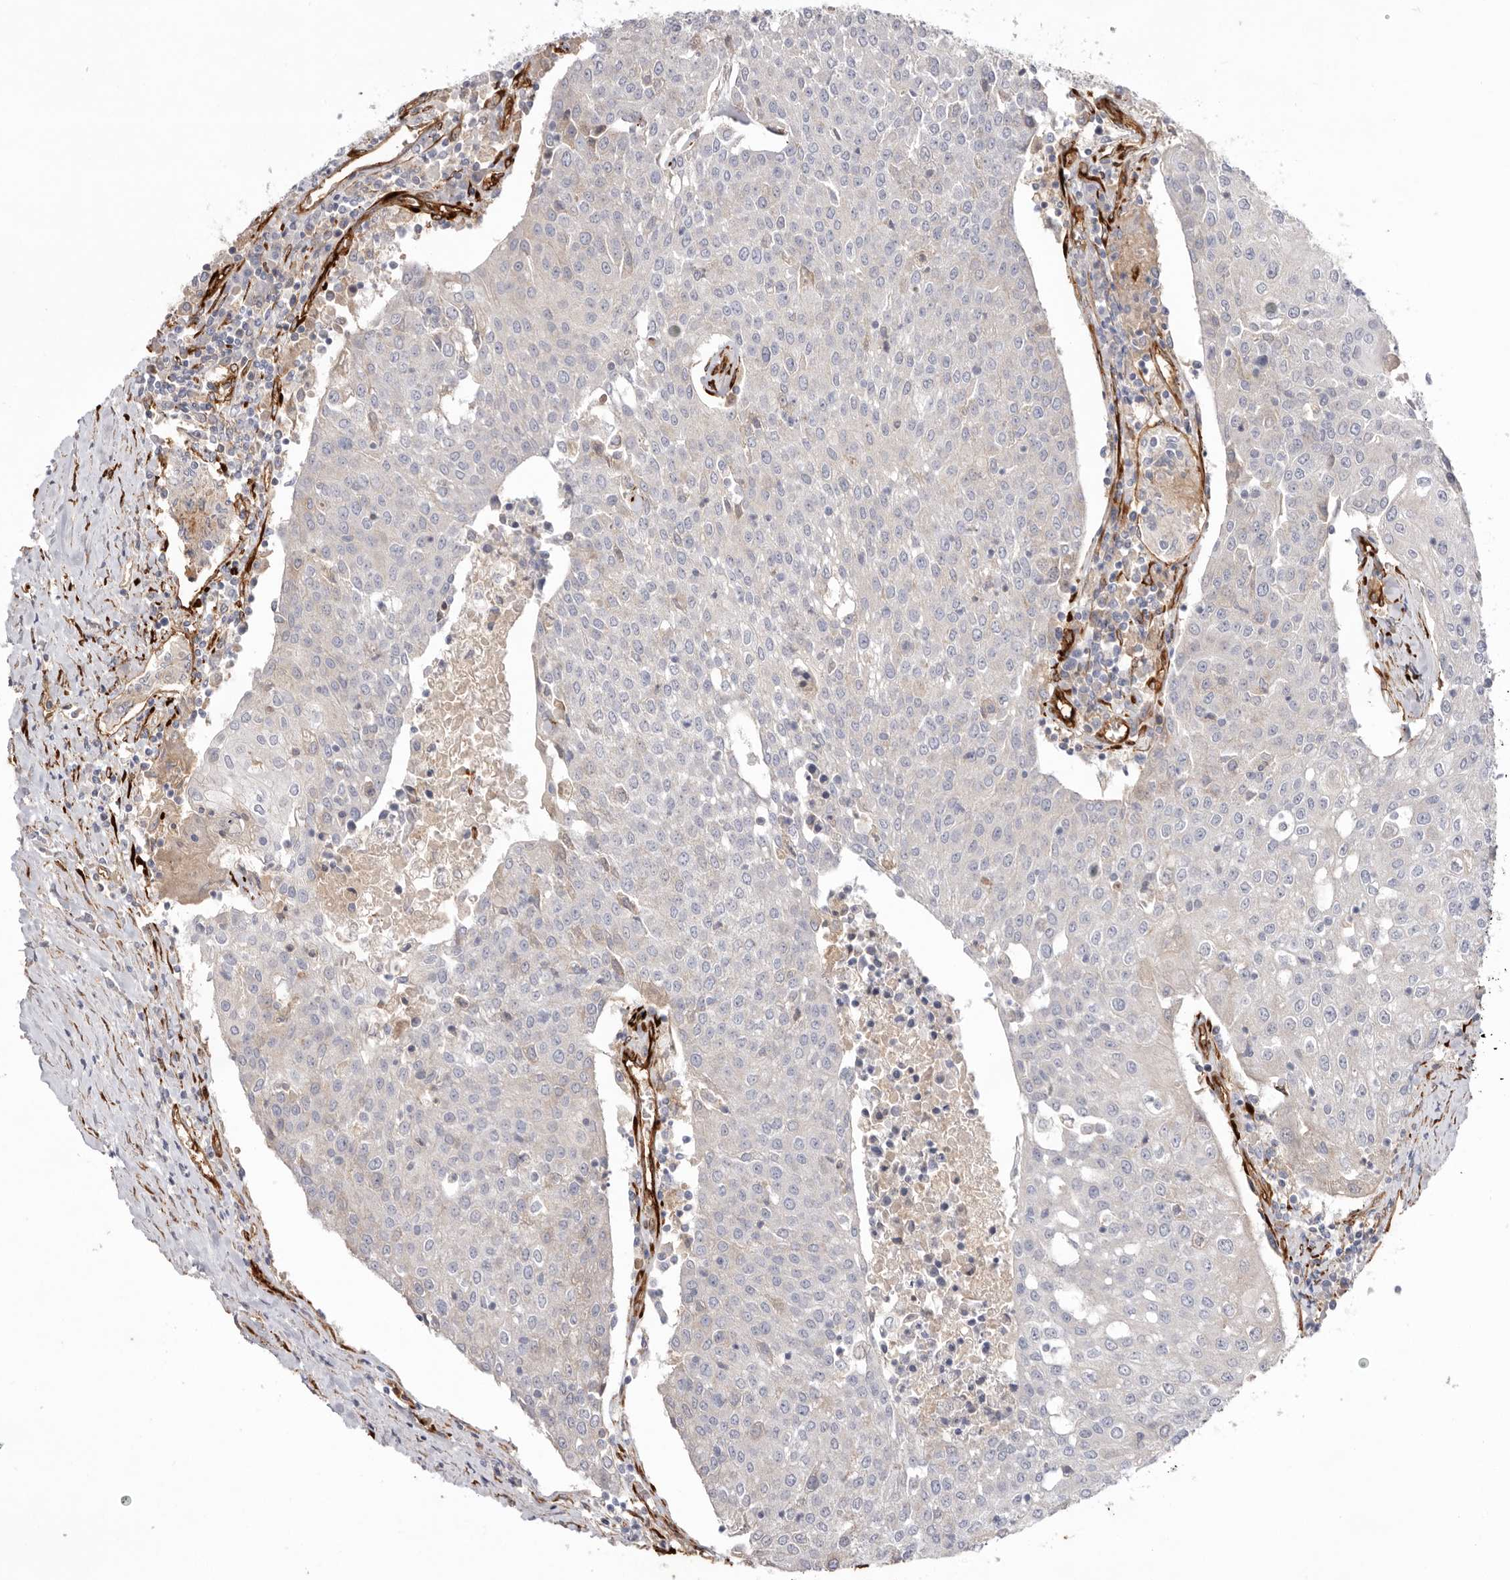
{"staining": {"intensity": "negative", "quantity": "none", "location": "none"}, "tissue": "urothelial cancer", "cell_type": "Tumor cells", "image_type": "cancer", "snomed": [{"axis": "morphology", "description": "Urothelial carcinoma, High grade"}, {"axis": "topography", "description": "Urinary bladder"}], "caption": "An immunohistochemistry histopathology image of urothelial cancer is shown. There is no staining in tumor cells of urothelial cancer.", "gene": "LRRC66", "patient": {"sex": "female", "age": 85}}